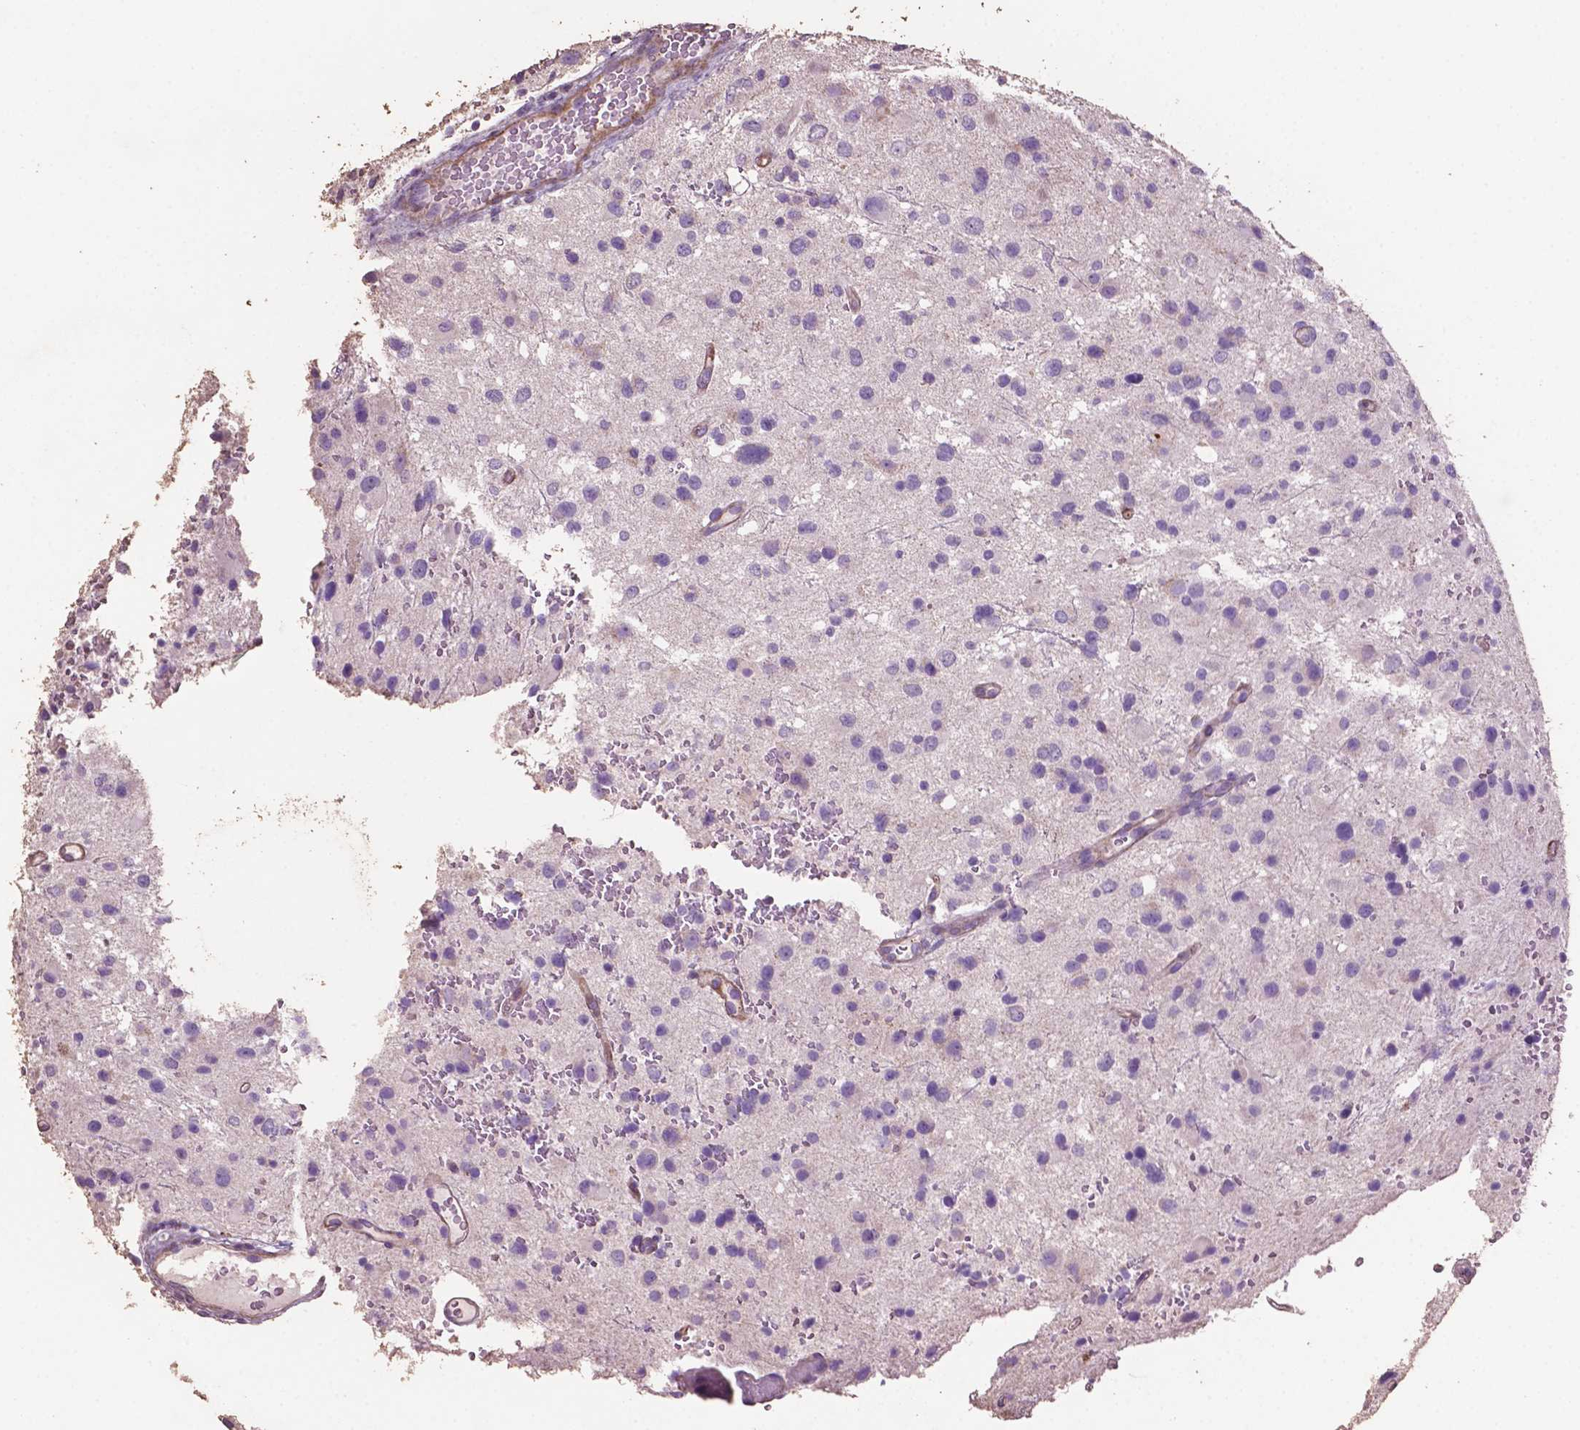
{"staining": {"intensity": "negative", "quantity": "none", "location": "none"}, "tissue": "glioma", "cell_type": "Tumor cells", "image_type": "cancer", "snomed": [{"axis": "morphology", "description": "Glioma, malignant, Low grade"}, {"axis": "topography", "description": "Brain"}], "caption": "High magnification brightfield microscopy of malignant low-grade glioma stained with DAB (brown) and counterstained with hematoxylin (blue): tumor cells show no significant expression.", "gene": "COMMD4", "patient": {"sex": "male", "age": 43}}